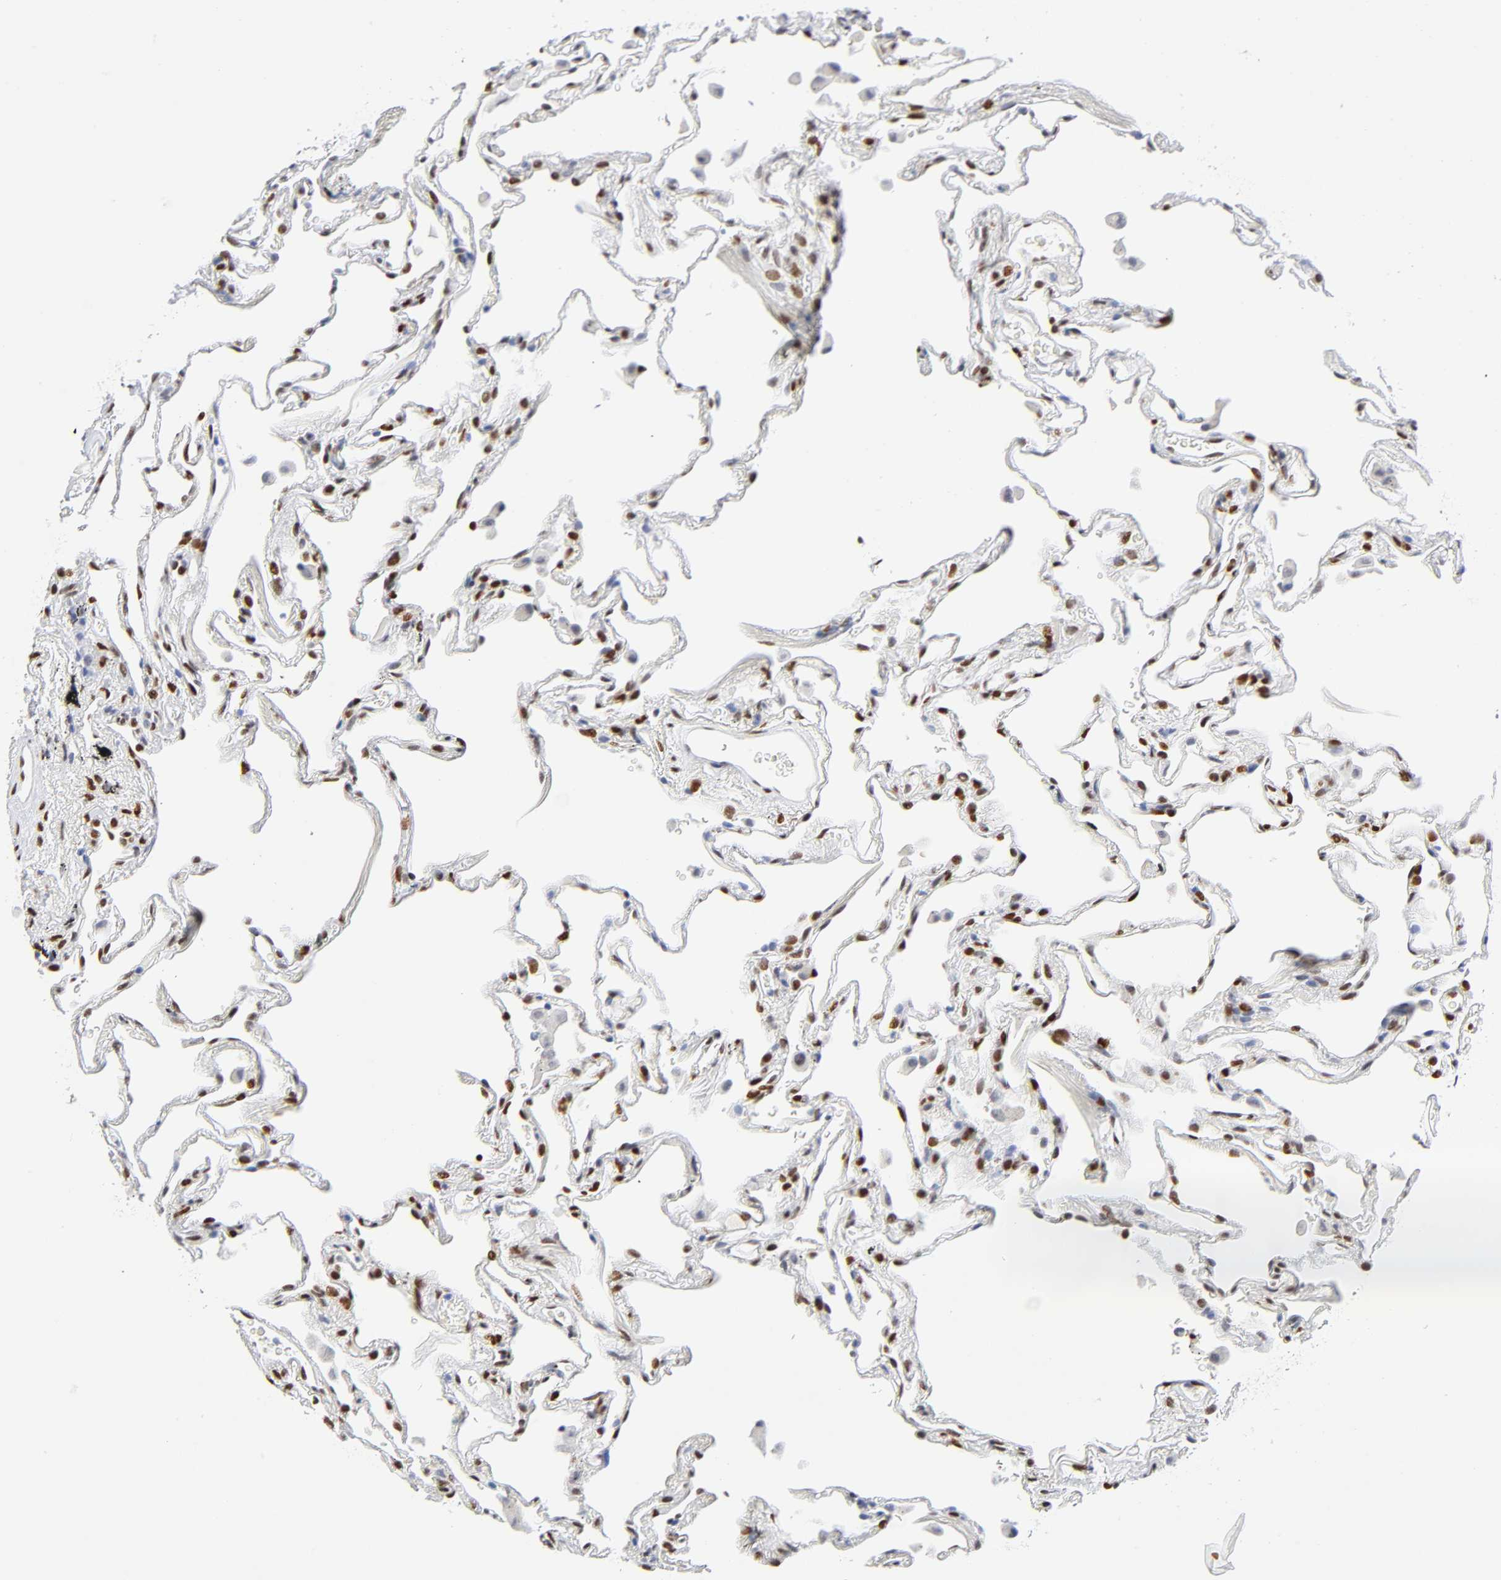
{"staining": {"intensity": "moderate", "quantity": ">75%", "location": "nuclear"}, "tissue": "lung", "cell_type": "Alveolar cells", "image_type": "normal", "snomed": [{"axis": "morphology", "description": "Normal tissue, NOS"}, {"axis": "morphology", "description": "Inflammation, NOS"}, {"axis": "topography", "description": "Lung"}], "caption": "The image exhibits immunohistochemical staining of unremarkable lung. There is moderate nuclear staining is identified in about >75% of alveolar cells.", "gene": "NFIC", "patient": {"sex": "male", "age": 69}}